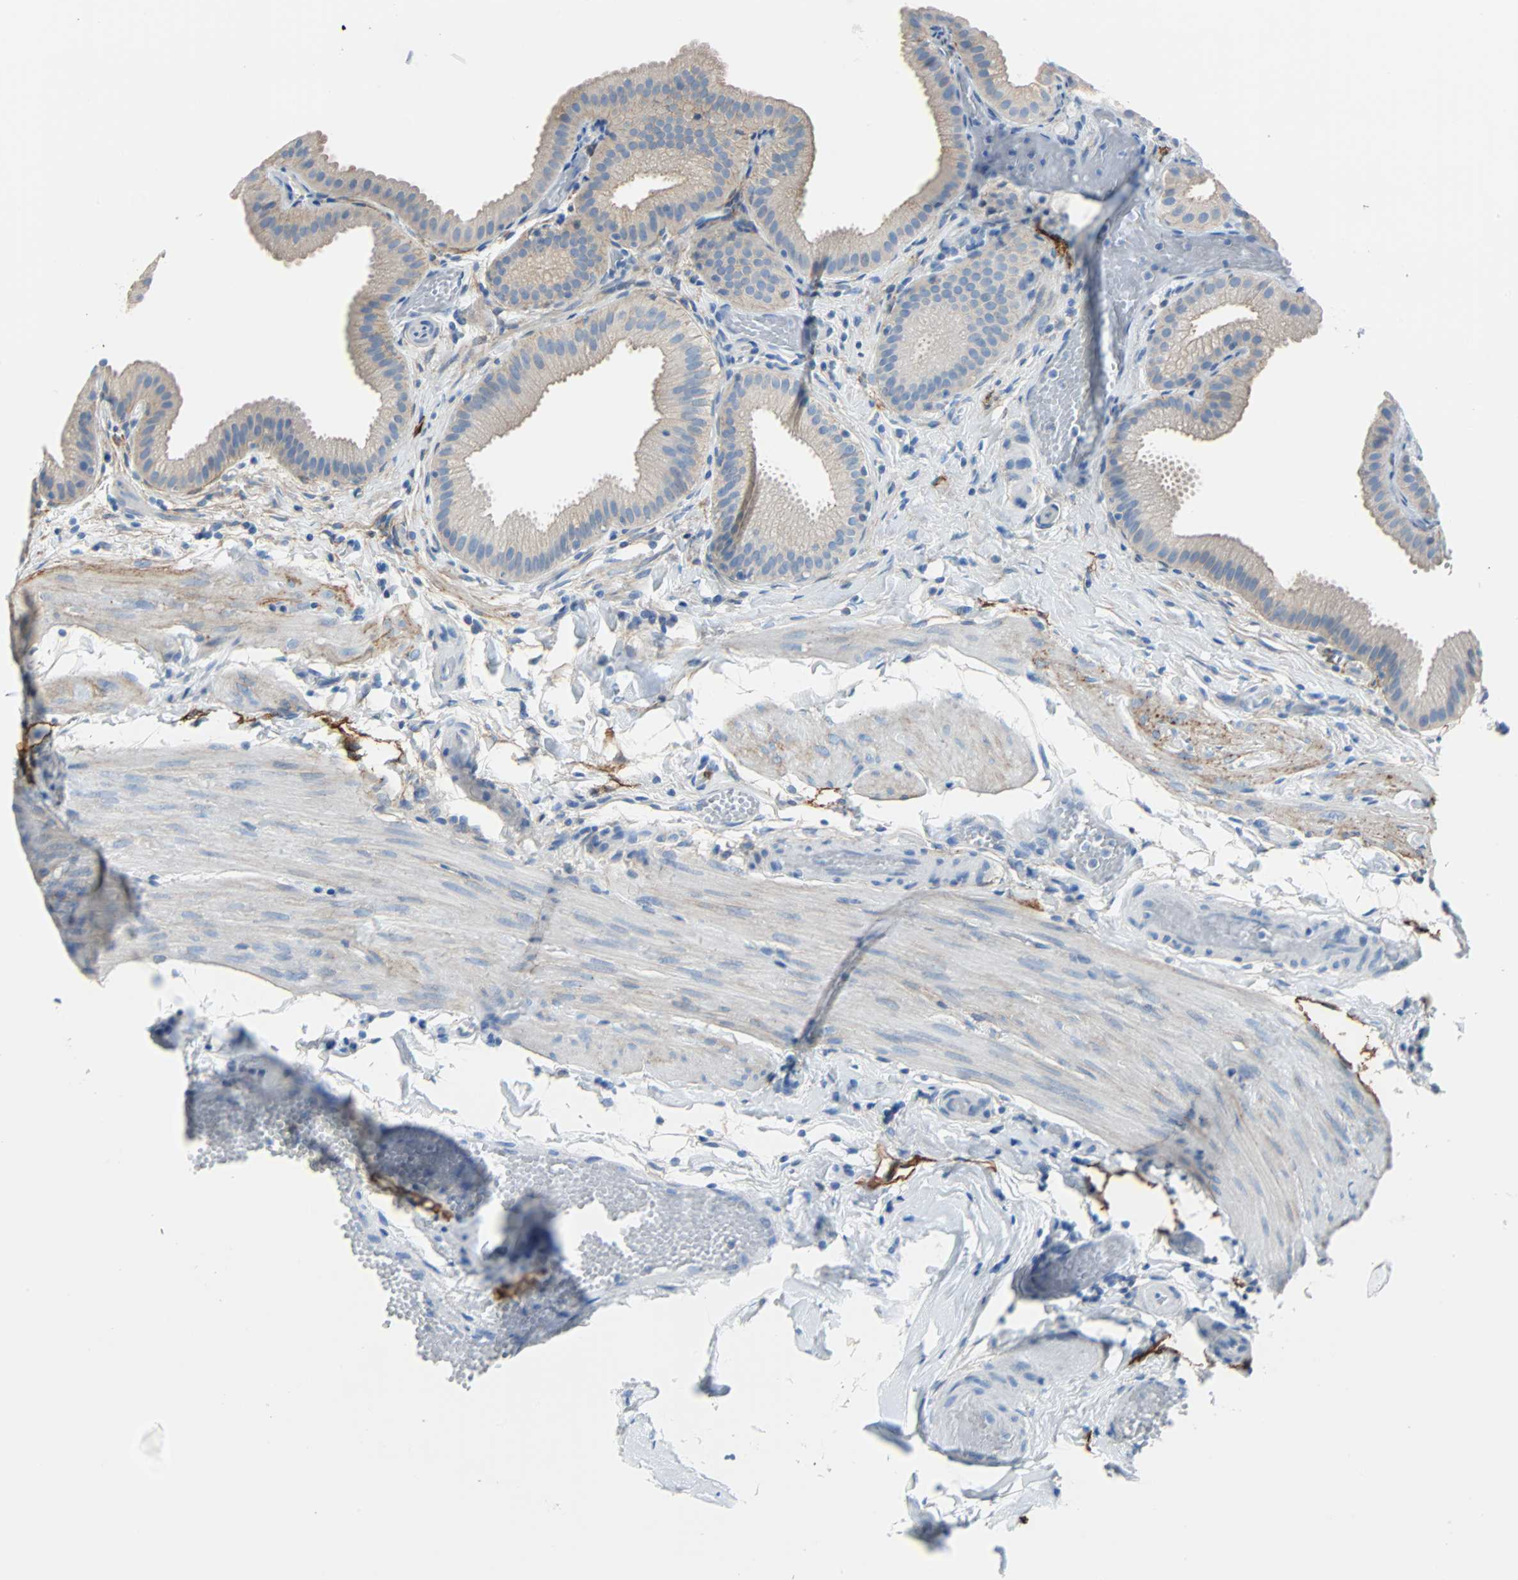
{"staining": {"intensity": "weak", "quantity": "<25%", "location": "cytoplasmic/membranous"}, "tissue": "gallbladder", "cell_type": "Glandular cells", "image_type": "normal", "snomed": [{"axis": "morphology", "description": "Normal tissue, NOS"}, {"axis": "topography", "description": "Gallbladder"}], "caption": "Image shows no protein staining in glandular cells of unremarkable gallbladder.", "gene": "PDPN", "patient": {"sex": "female", "age": 63}}